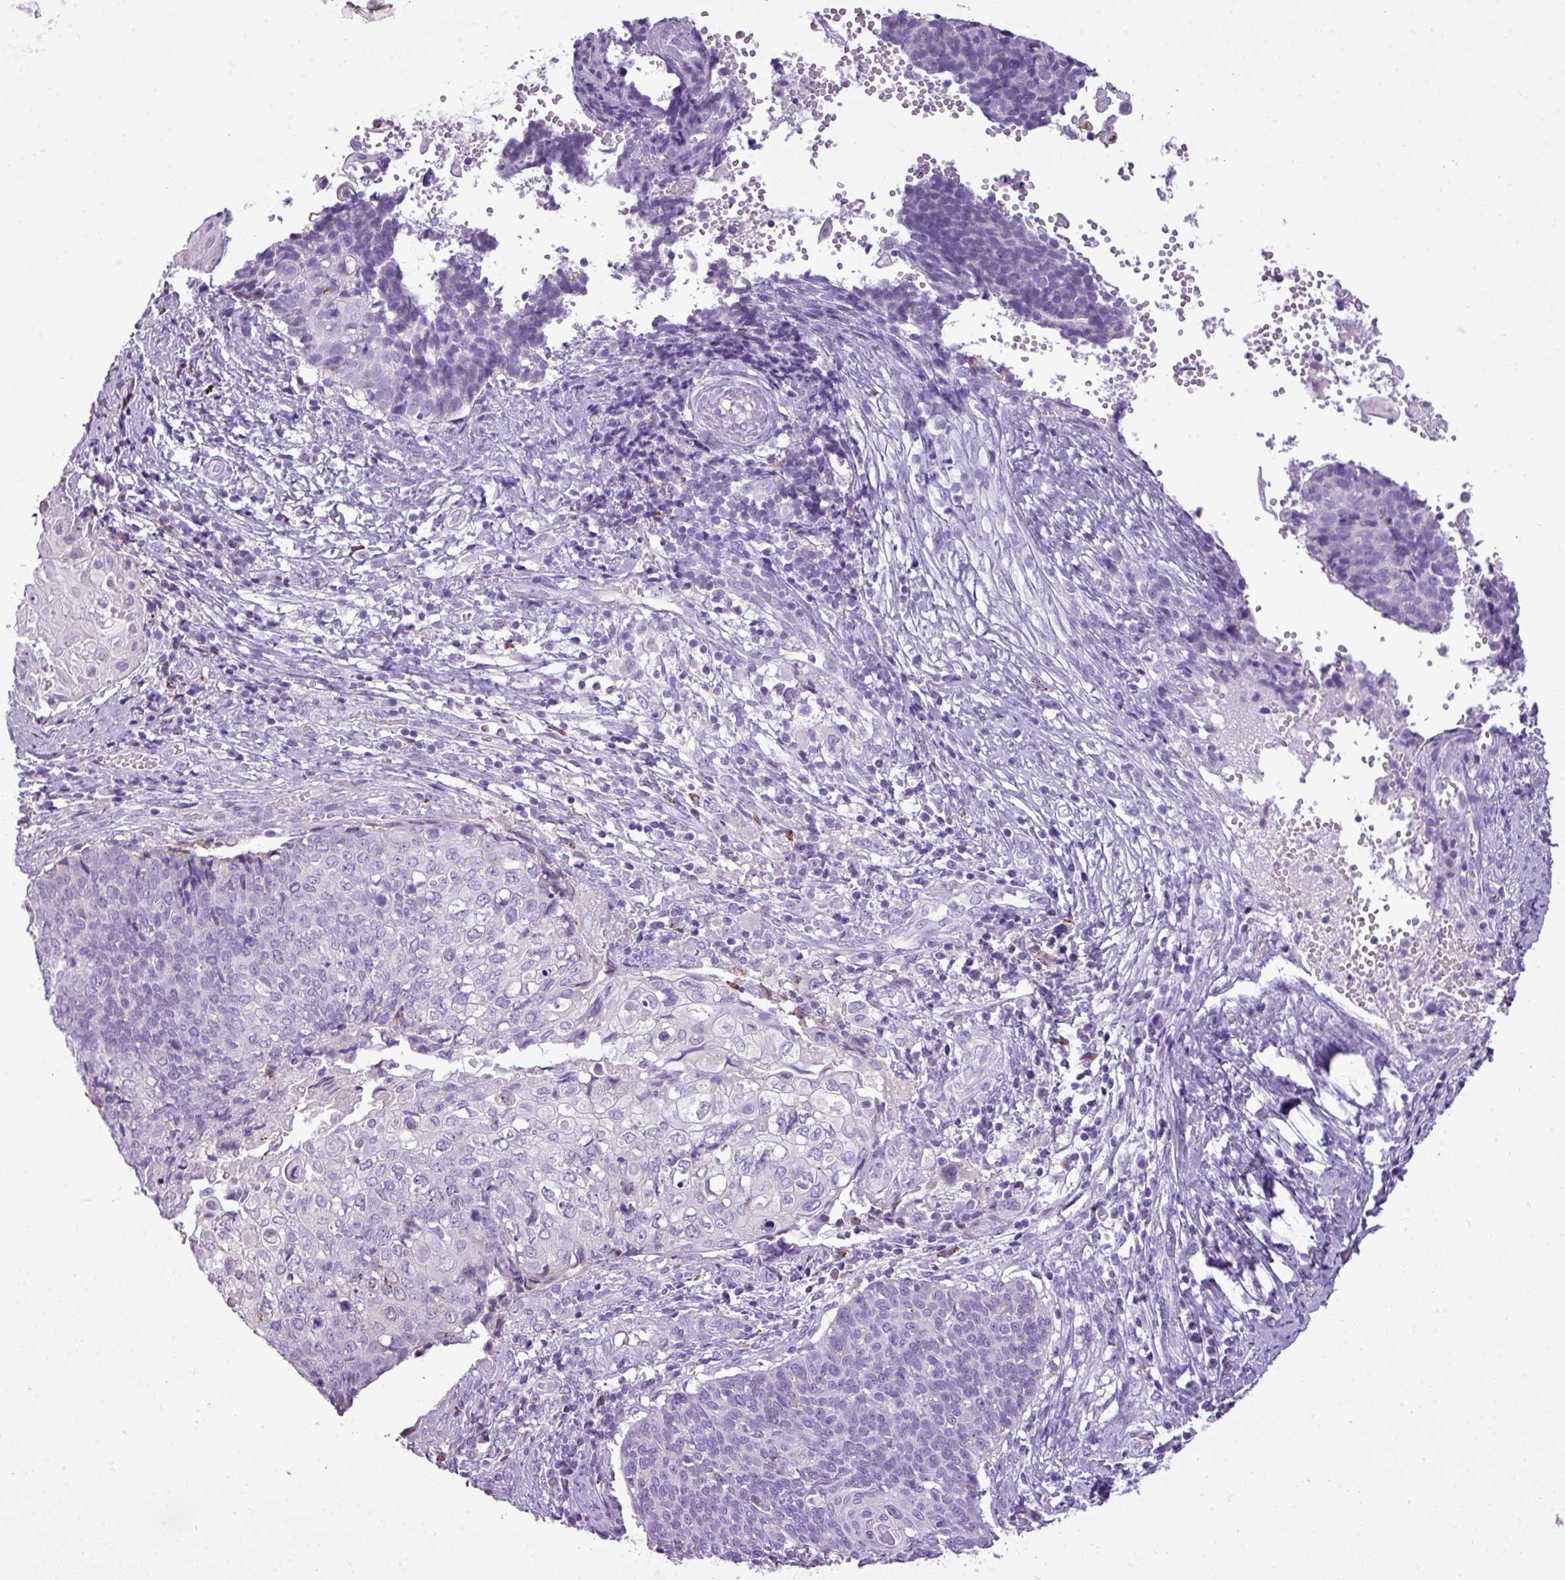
{"staining": {"intensity": "negative", "quantity": "none", "location": "none"}, "tissue": "cervical cancer", "cell_type": "Tumor cells", "image_type": "cancer", "snomed": [{"axis": "morphology", "description": "Squamous cell carcinoma, NOS"}, {"axis": "topography", "description": "Cervix"}], "caption": "Immunohistochemistry (IHC) histopathology image of human cervical cancer (squamous cell carcinoma) stained for a protein (brown), which reveals no staining in tumor cells.", "gene": "RBMXL2", "patient": {"sex": "female", "age": 39}}